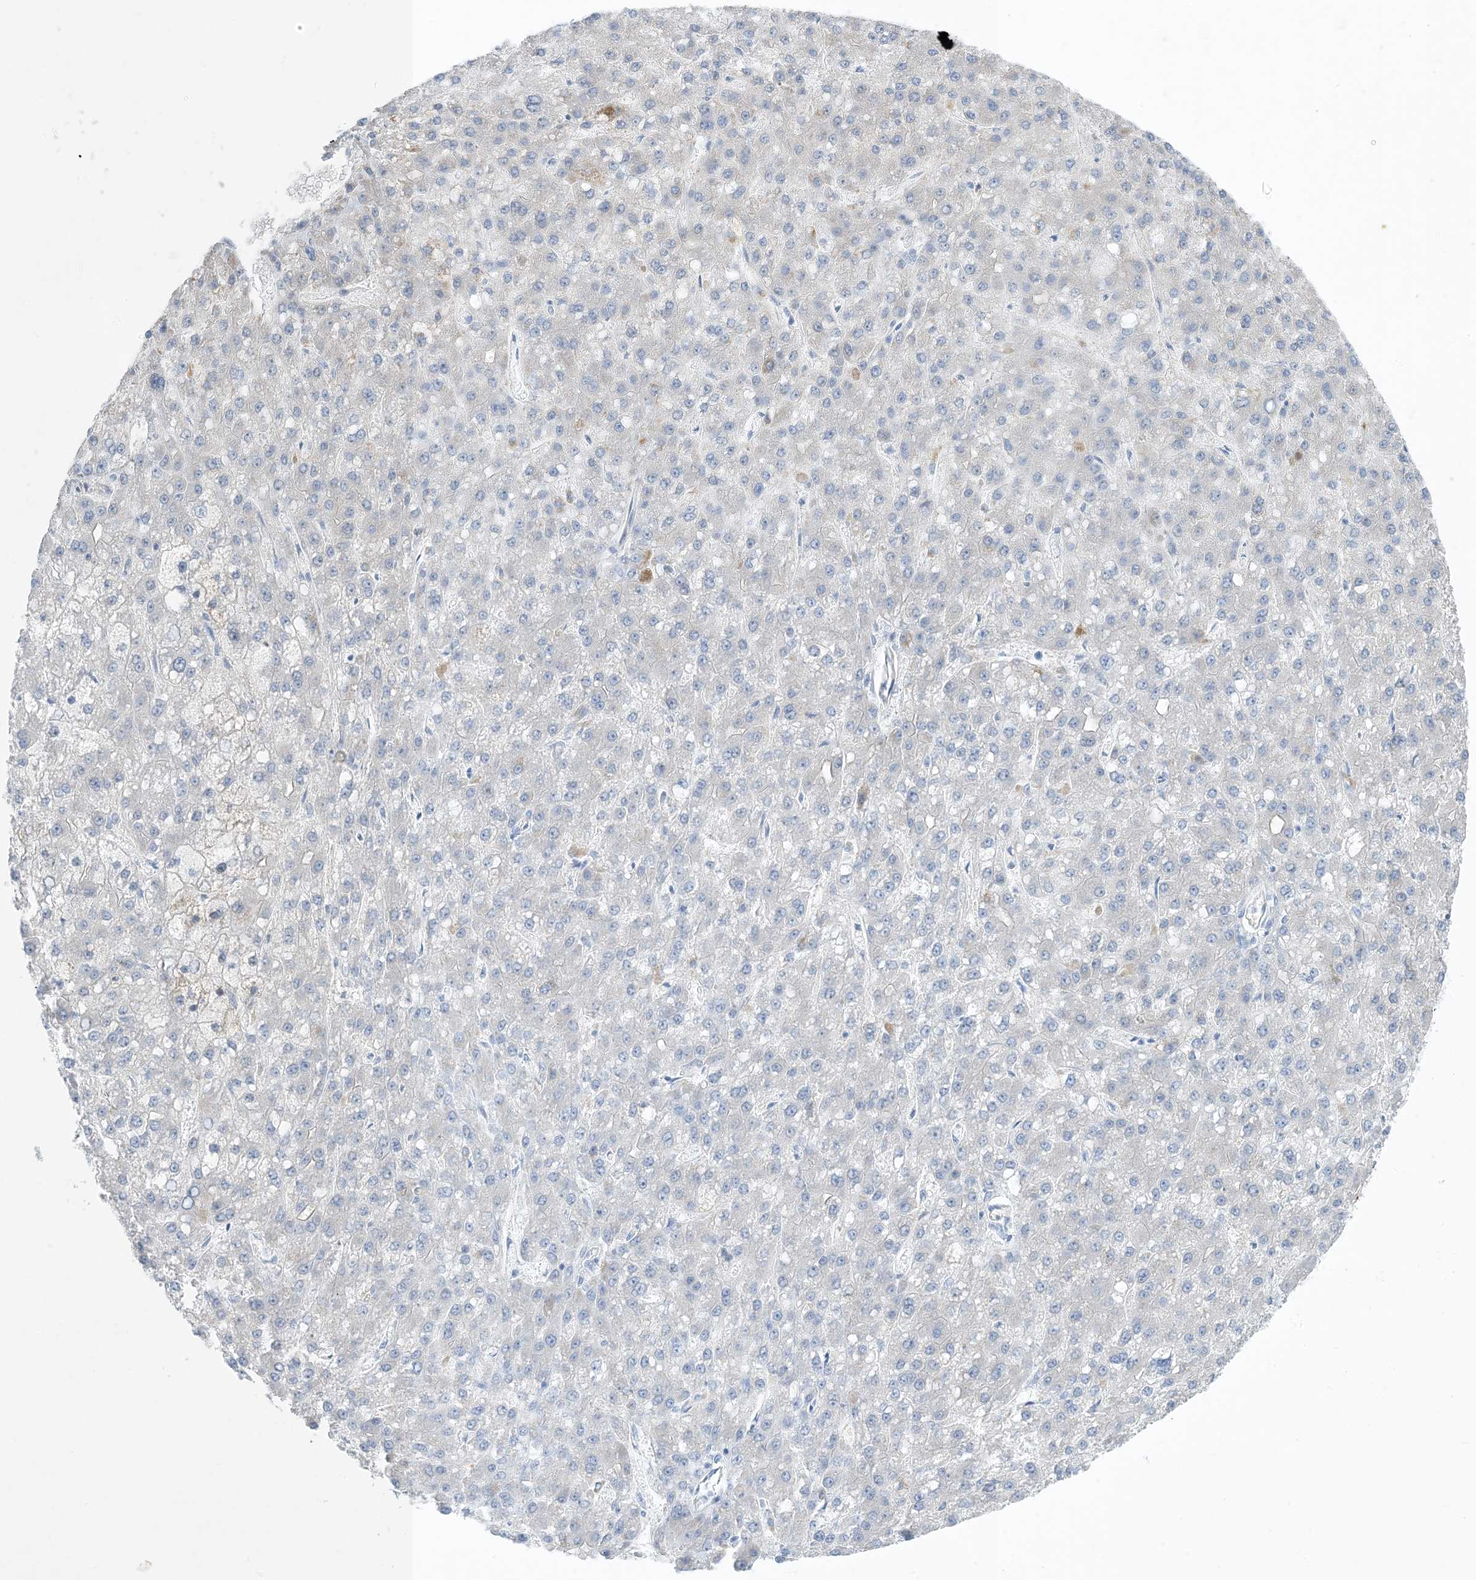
{"staining": {"intensity": "negative", "quantity": "none", "location": "none"}, "tissue": "liver cancer", "cell_type": "Tumor cells", "image_type": "cancer", "snomed": [{"axis": "morphology", "description": "Carcinoma, Hepatocellular, NOS"}, {"axis": "topography", "description": "Liver"}], "caption": "Micrograph shows no protein expression in tumor cells of hepatocellular carcinoma (liver) tissue.", "gene": "XIRP2", "patient": {"sex": "male", "age": 67}}